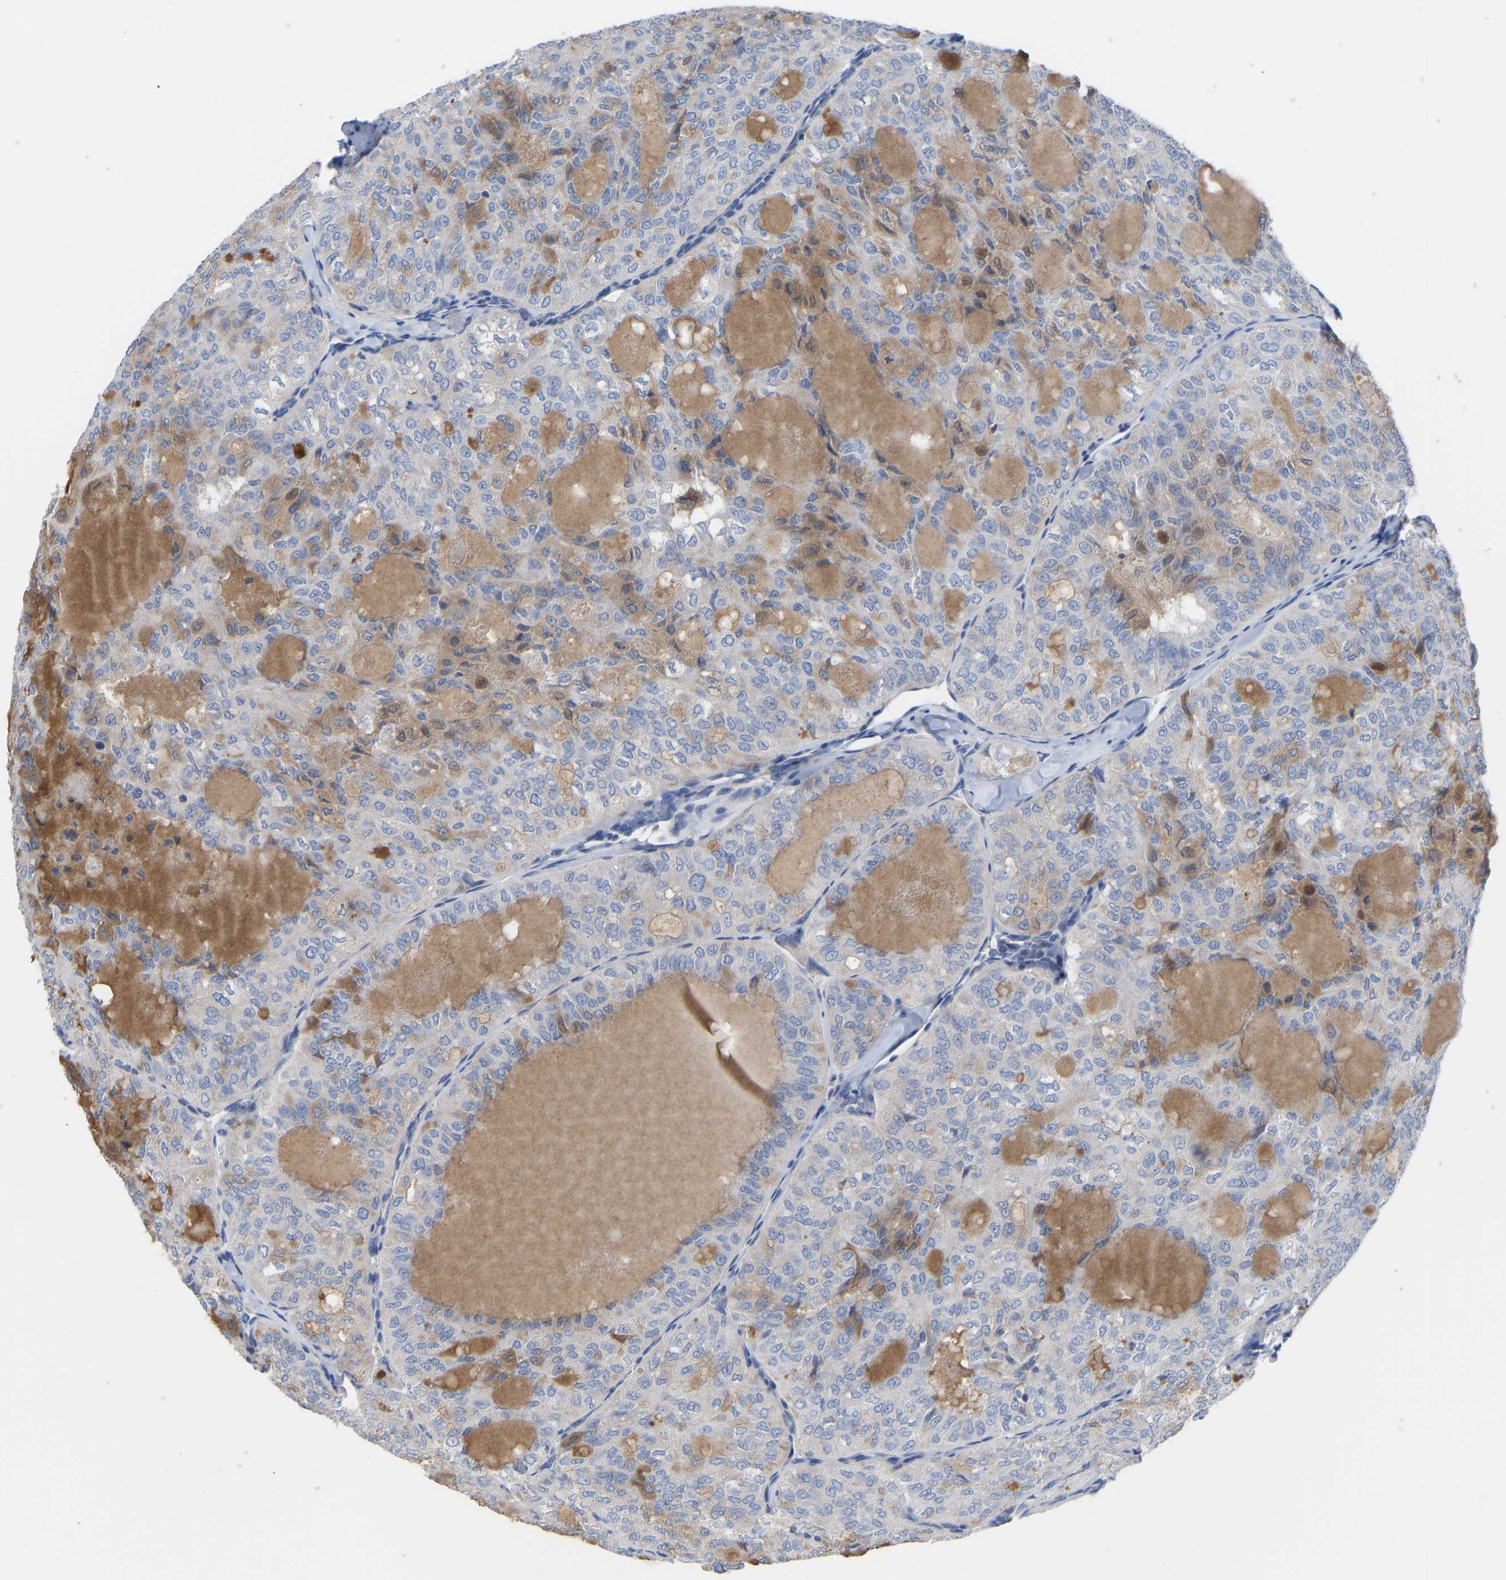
{"staining": {"intensity": "negative", "quantity": "none", "location": "none"}, "tissue": "thyroid cancer", "cell_type": "Tumor cells", "image_type": "cancer", "snomed": [{"axis": "morphology", "description": "Follicular adenoma carcinoma, NOS"}, {"axis": "topography", "description": "Thyroid gland"}], "caption": "This is an immunohistochemistry (IHC) micrograph of human thyroid cancer (follicular adenoma carcinoma). There is no expression in tumor cells.", "gene": "OLIG2", "patient": {"sex": "male", "age": 75}}